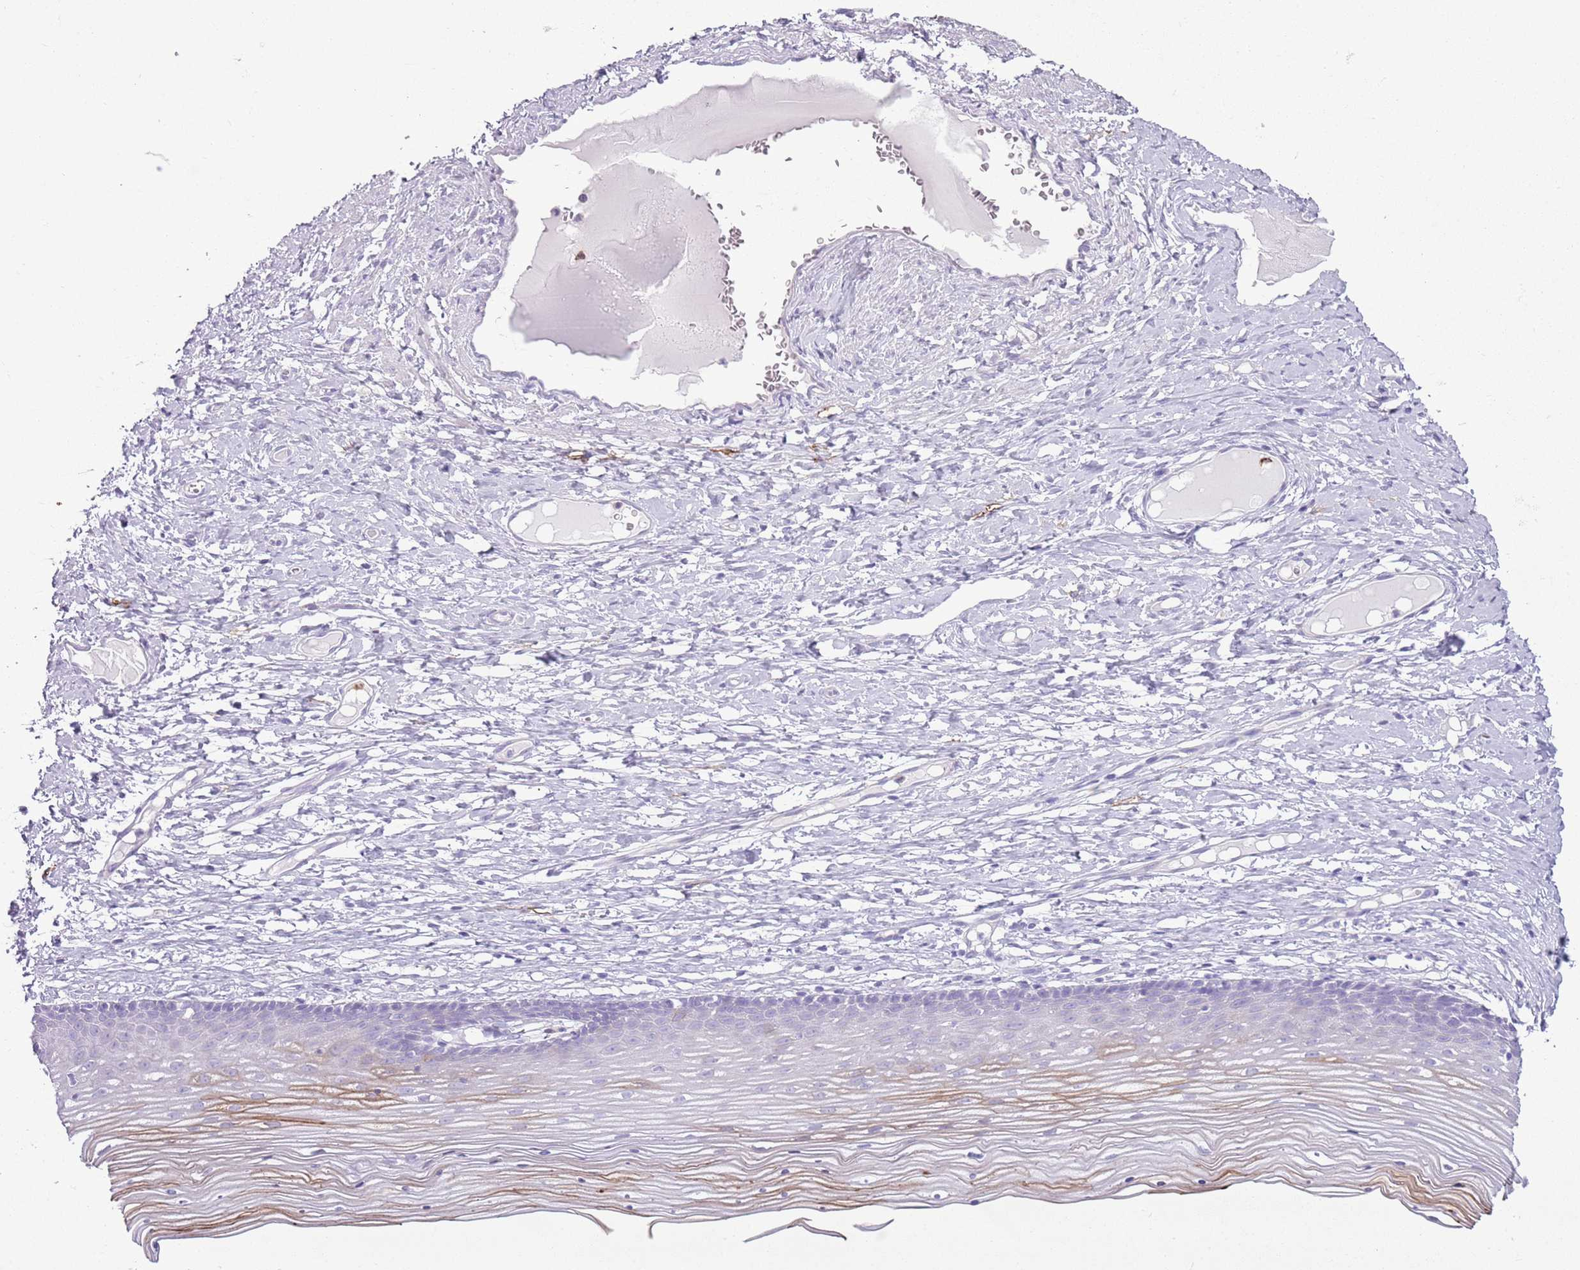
{"staining": {"intensity": "negative", "quantity": "none", "location": "none"}, "tissue": "cervix", "cell_type": "Glandular cells", "image_type": "normal", "snomed": [{"axis": "morphology", "description": "Normal tissue, NOS"}, {"axis": "topography", "description": "Cervix"}], "caption": "Immunohistochemistry of normal cervix exhibits no staining in glandular cells. The staining was performed using DAB to visualize the protein expression in brown, while the nuclei were stained in blue with hematoxylin (Magnification: 20x).", "gene": "CD177", "patient": {"sex": "female", "age": 42}}